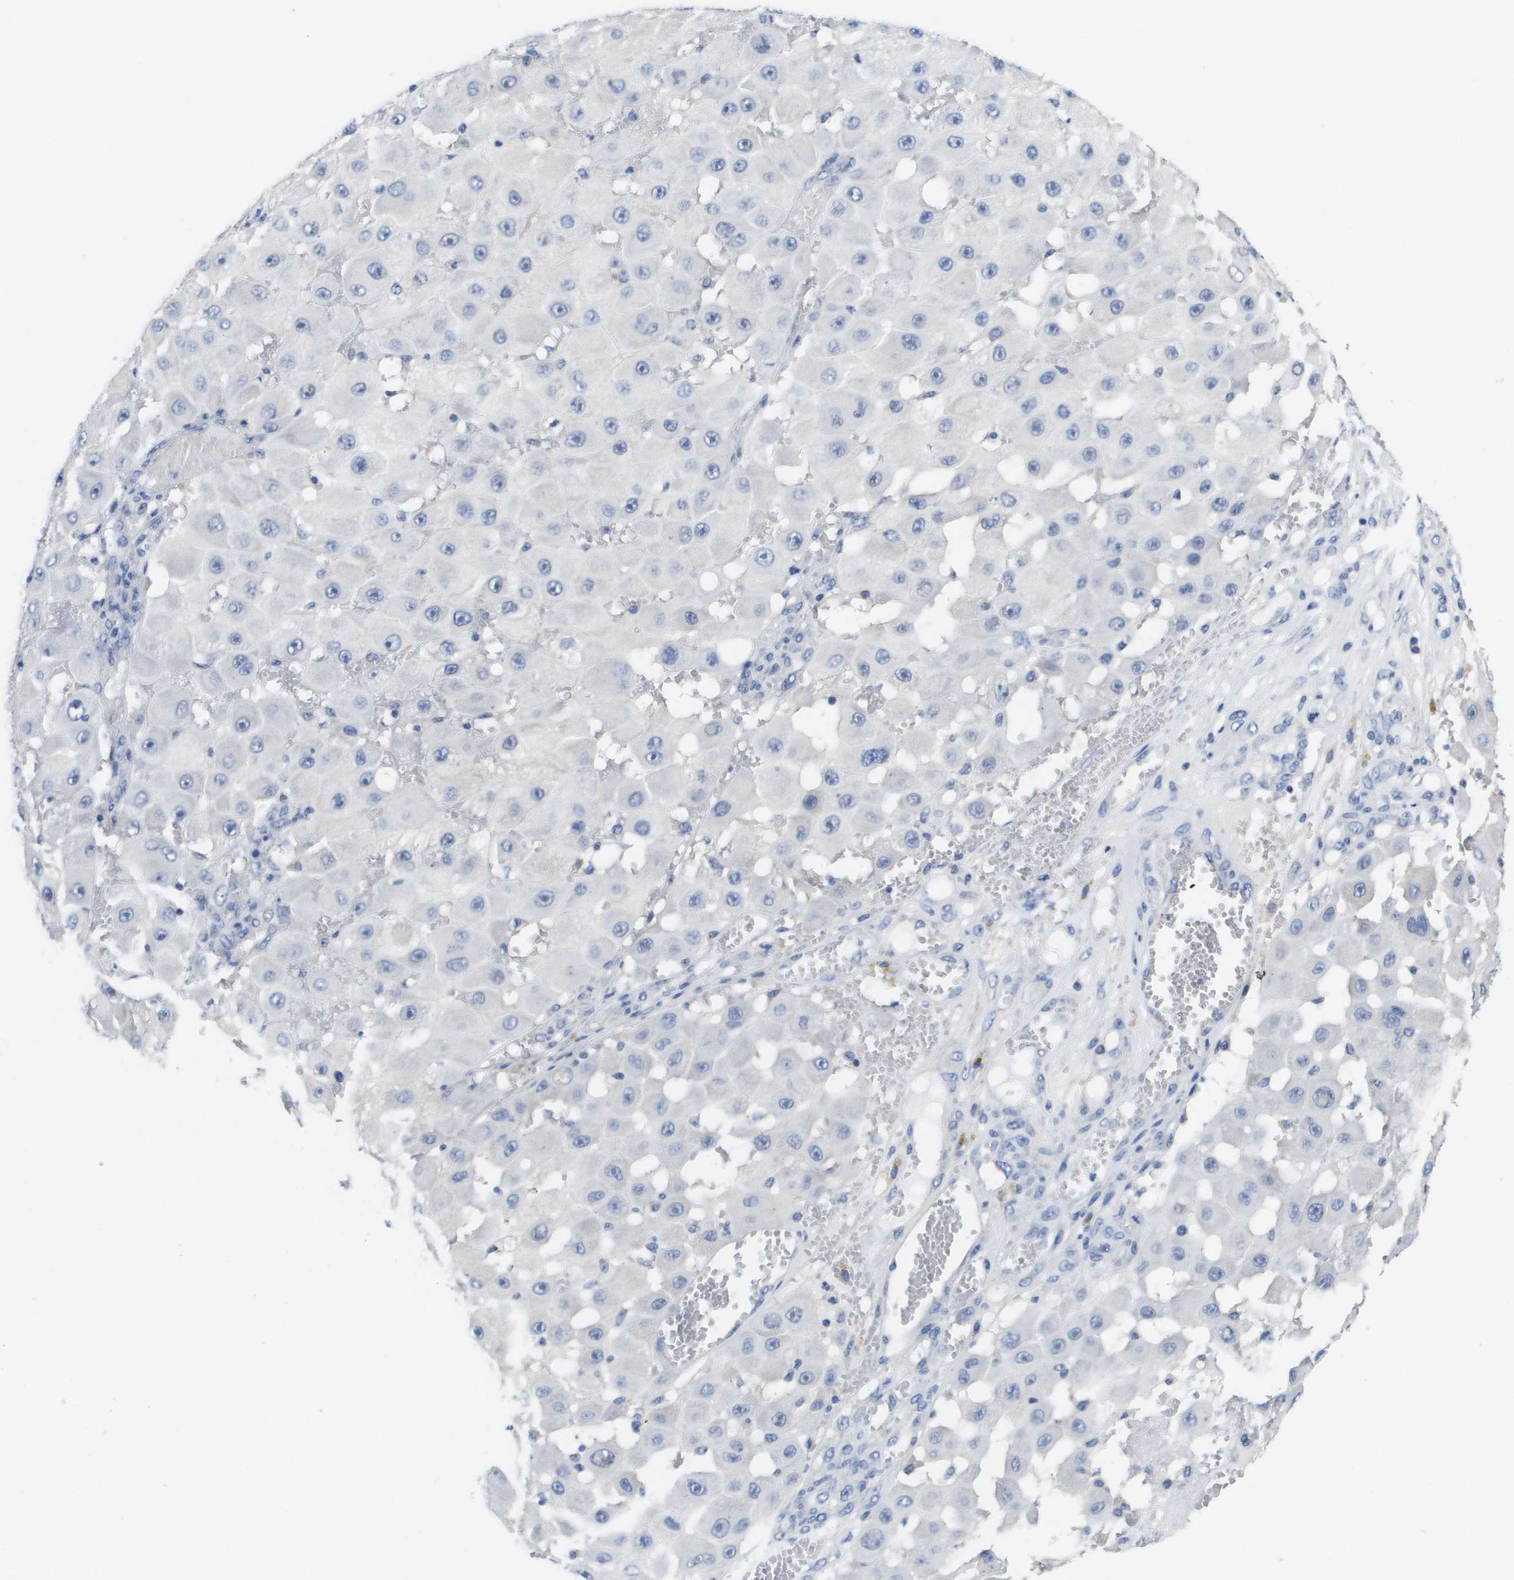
{"staining": {"intensity": "negative", "quantity": "none", "location": "none"}, "tissue": "melanoma", "cell_type": "Tumor cells", "image_type": "cancer", "snomed": [{"axis": "morphology", "description": "Malignant melanoma, NOS"}, {"axis": "topography", "description": "Skin"}], "caption": "Immunohistochemical staining of human melanoma exhibits no significant staining in tumor cells.", "gene": "CA9", "patient": {"sex": "female", "age": 81}}